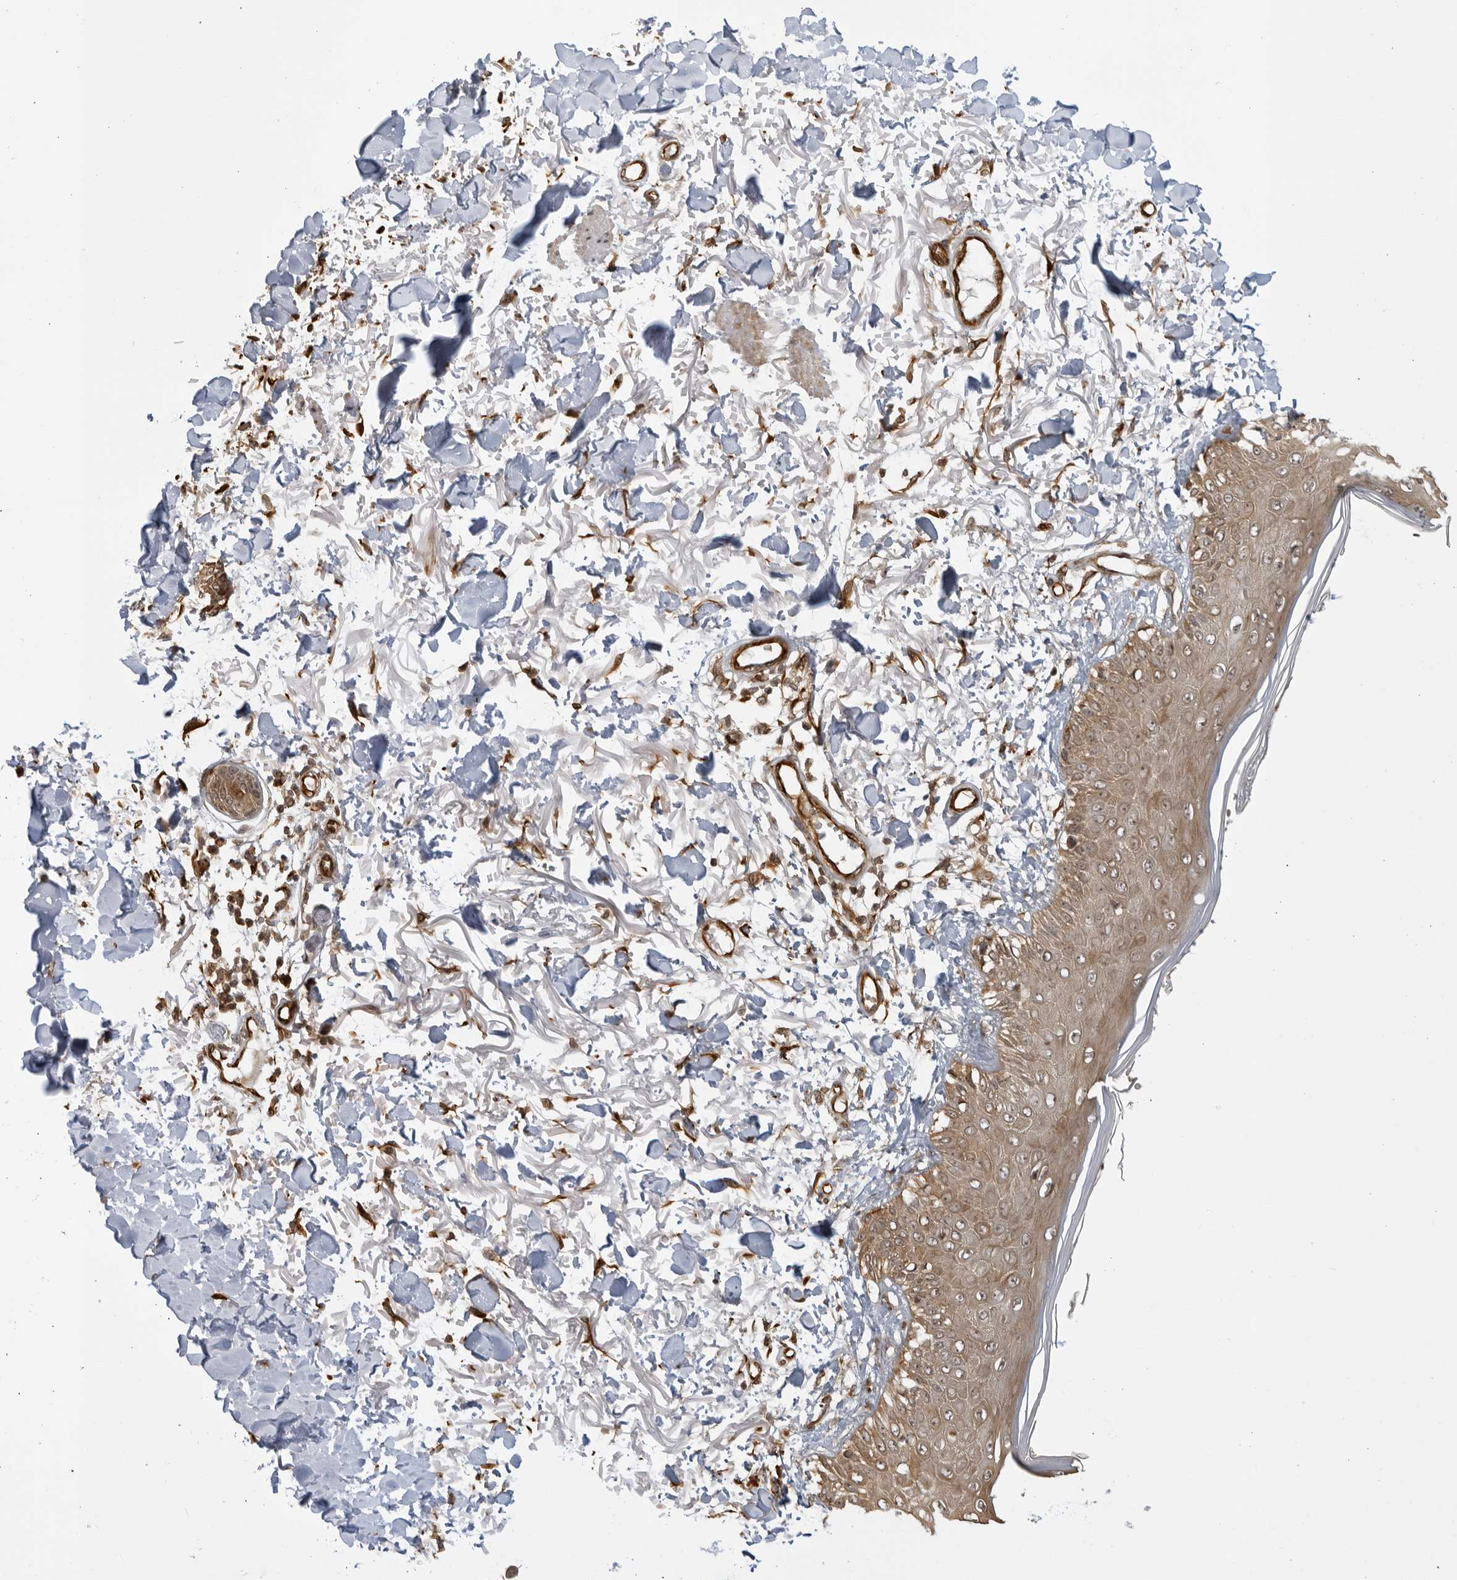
{"staining": {"intensity": "strong", "quantity": ">75%", "location": "cytoplasmic/membranous"}, "tissue": "skin", "cell_type": "Fibroblasts", "image_type": "normal", "snomed": [{"axis": "morphology", "description": "Normal tissue, NOS"}, {"axis": "morphology", "description": "Squamous cell carcinoma, NOS"}, {"axis": "topography", "description": "Skin"}, {"axis": "topography", "description": "Peripheral nerve tissue"}], "caption": "Immunohistochemical staining of normal skin shows strong cytoplasmic/membranous protein expression in approximately >75% of fibroblasts.", "gene": "TCF21", "patient": {"sex": "male", "age": 83}}